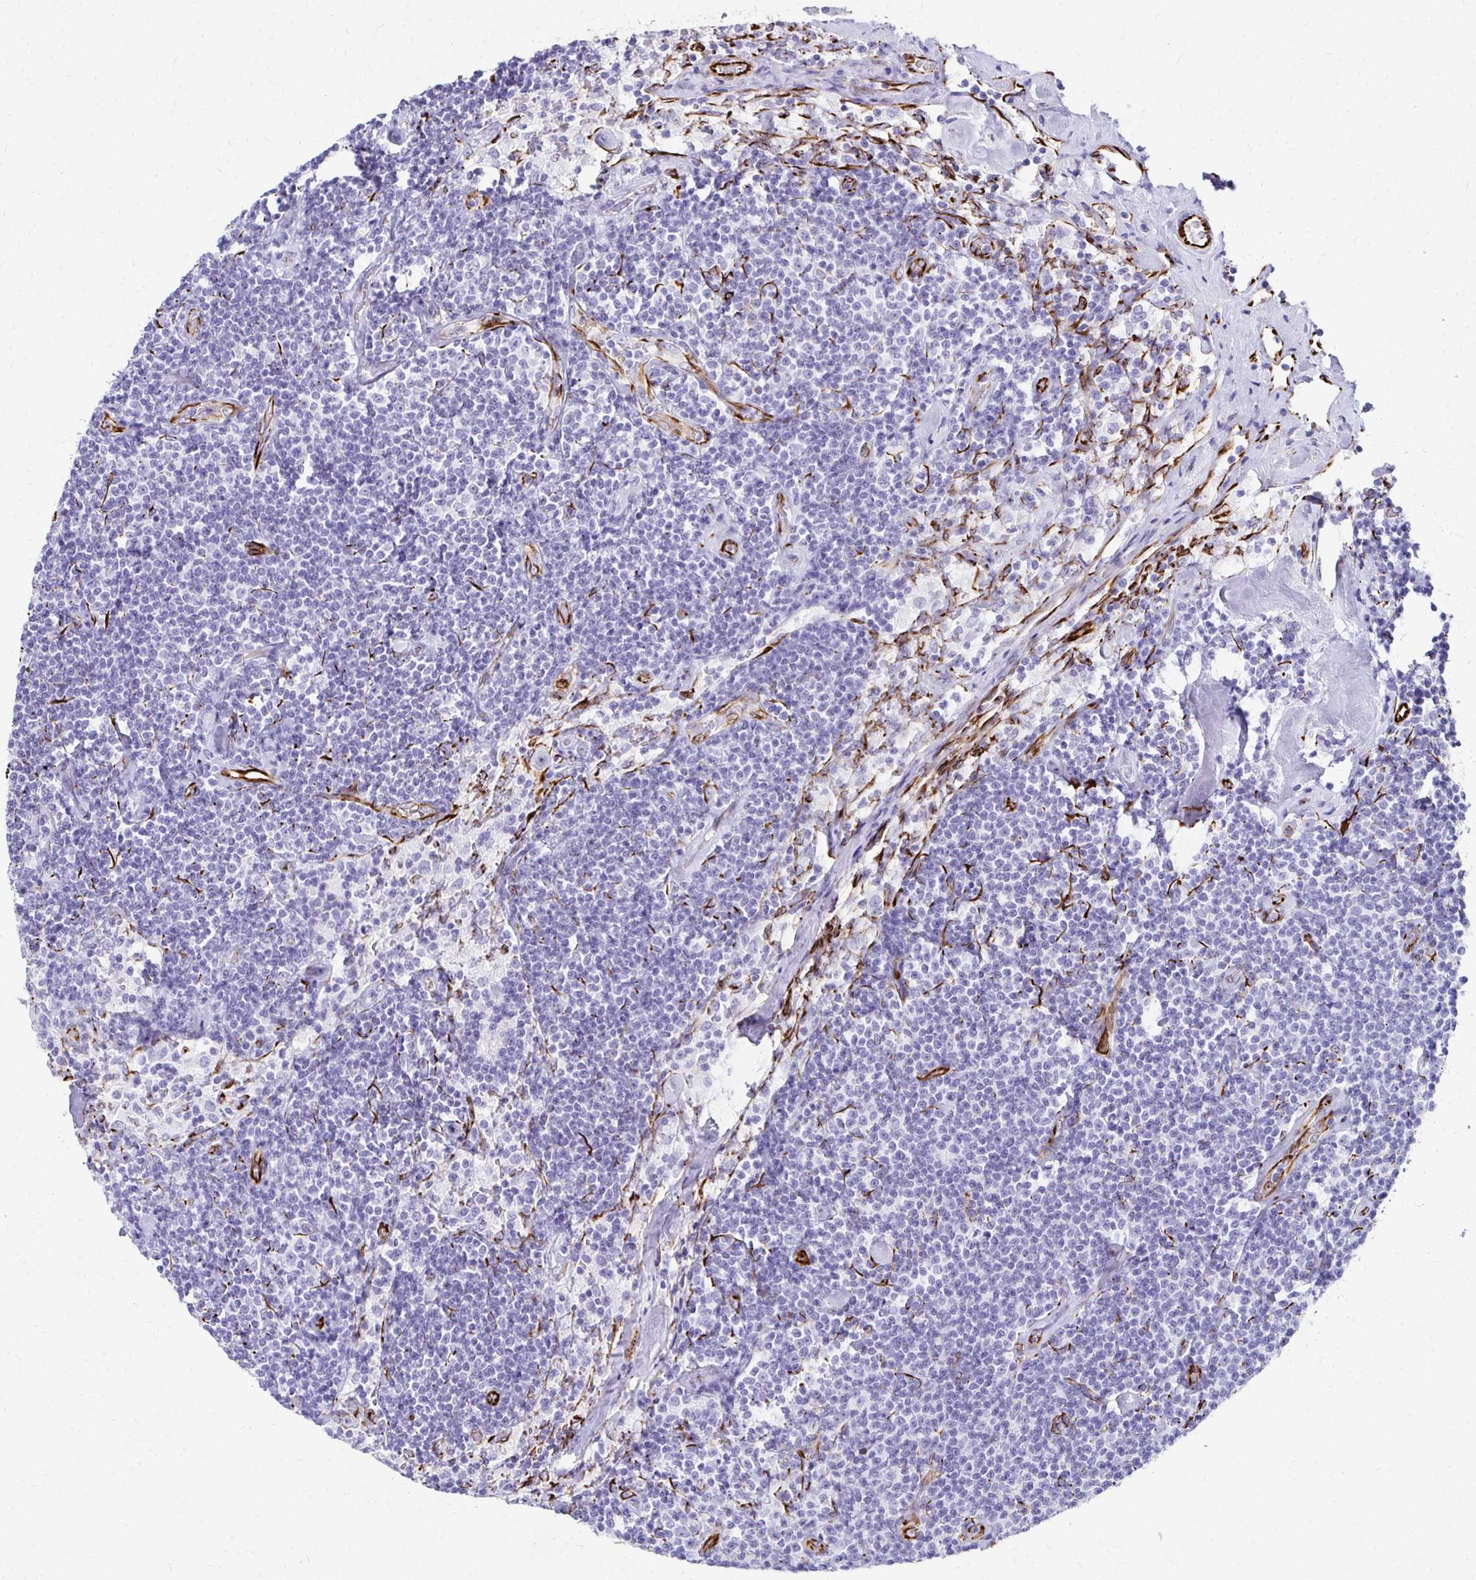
{"staining": {"intensity": "negative", "quantity": "none", "location": "none"}, "tissue": "lymphoma", "cell_type": "Tumor cells", "image_type": "cancer", "snomed": [{"axis": "morphology", "description": "Malignant lymphoma, non-Hodgkin's type, Low grade"}, {"axis": "topography", "description": "Lymph node"}], "caption": "Immunohistochemistry (IHC) micrograph of neoplastic tissue: human lymphoma stained with DAB displays no significant protein staining in tumor cells. (Immunohistochemistry (IHC), brightfield microscopy, high magnification).", "gene": "TMEM54", "patient": {"sex": "male", "age": 81}}